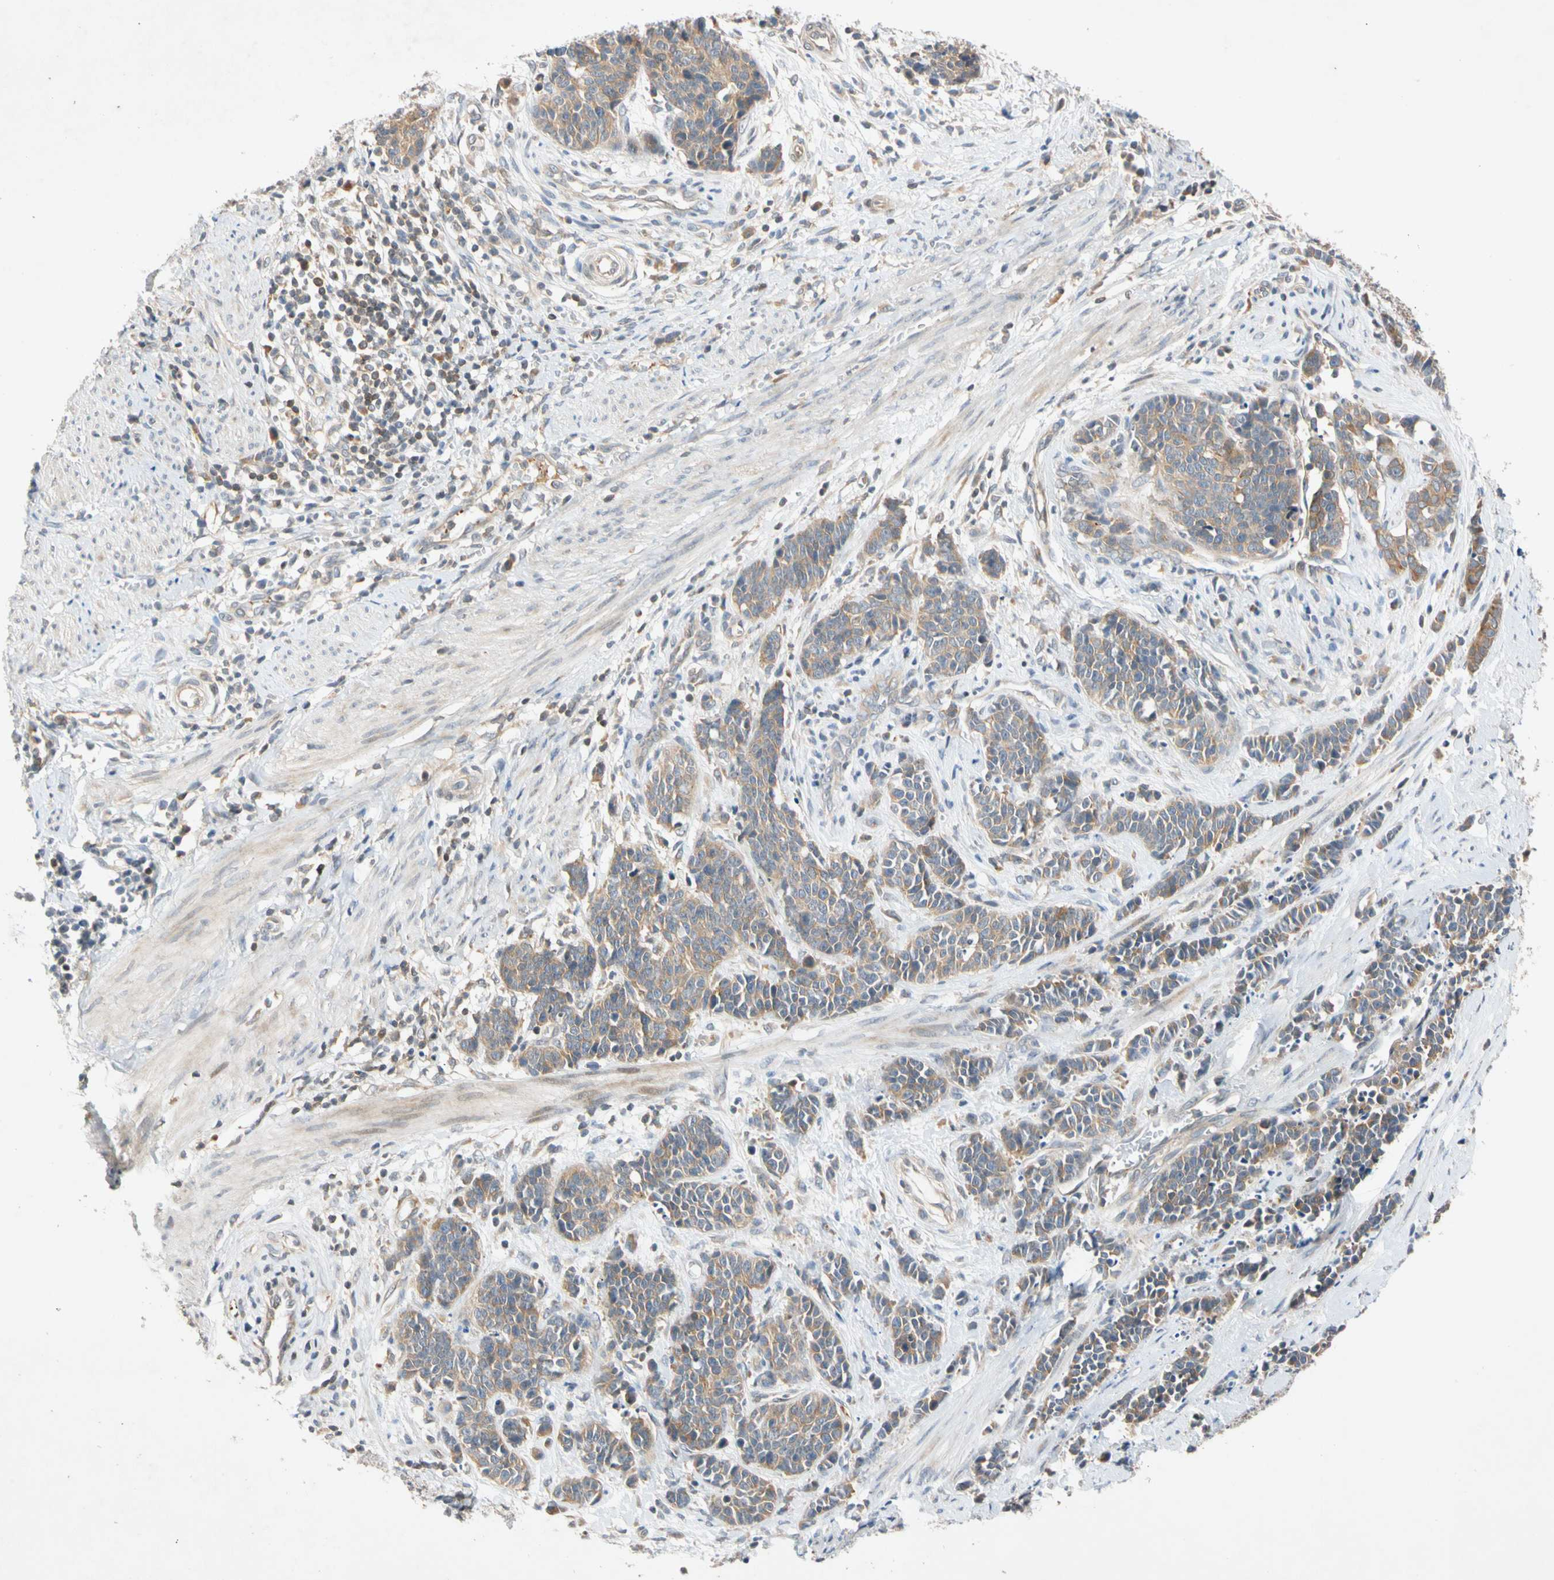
{"staining": {"intensity": "weak", "quantity": ">75%", "location": "cytoplasmic/membranous"}, "tissue": "cervical cancer", "cell_type": "Tumor cells", "image_type": "cancer", "snomed": [{"axis": "morphology", "description": "Squamous cell carcinoma, NOS"}, {"axis": "topography", "description": "Cervix"}], "caption": "The image displays a brown stain indicating the presence of a protein in the cytoplasmic/membranous of tumor cells in squamous cell carcinoma (cervical). (DAB (3,3'-diaminobenzidine) IHC, brown staining for protein, blue staining for nuclei).", "gene": "CNST", "patient": {"sex": "female", "age": 35}}